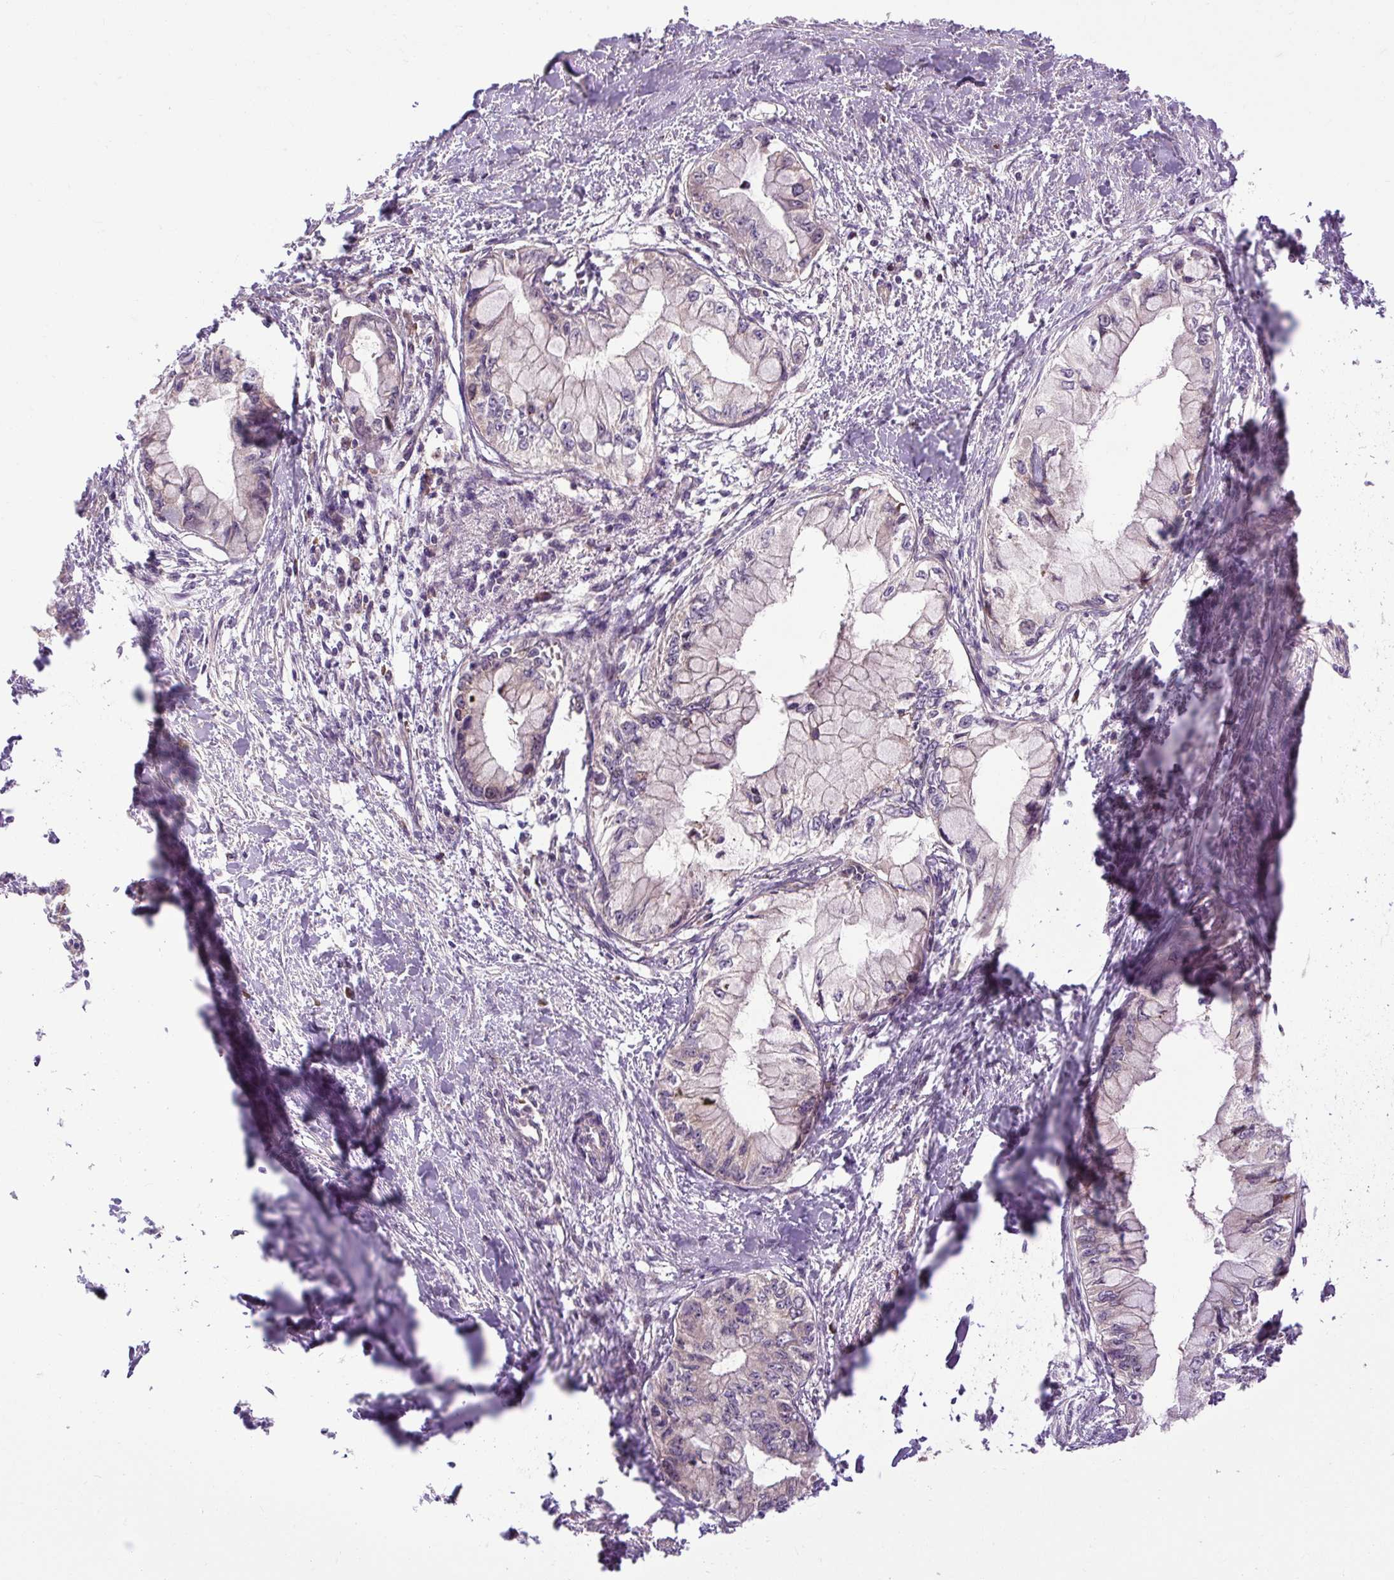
{"staining": {"intensity": "negative", "quantity": "none", "location": "none"}, "tissue": "pancreatic cancer", "cell_type": "Tumor cells", "image_type": "cancer", "snomed": [{"axis": "morphology", "description": "Adenocarcinoma, NOS"}, {"axis": "topography", "description": "Pancreas"}], "caption": "This is an immunohistochemistry micrograph of human pancreatic cancer. There is no staining in tumor cells.", "gene": "FLRT1", "patient": {"sex": "male", "age": 48}}